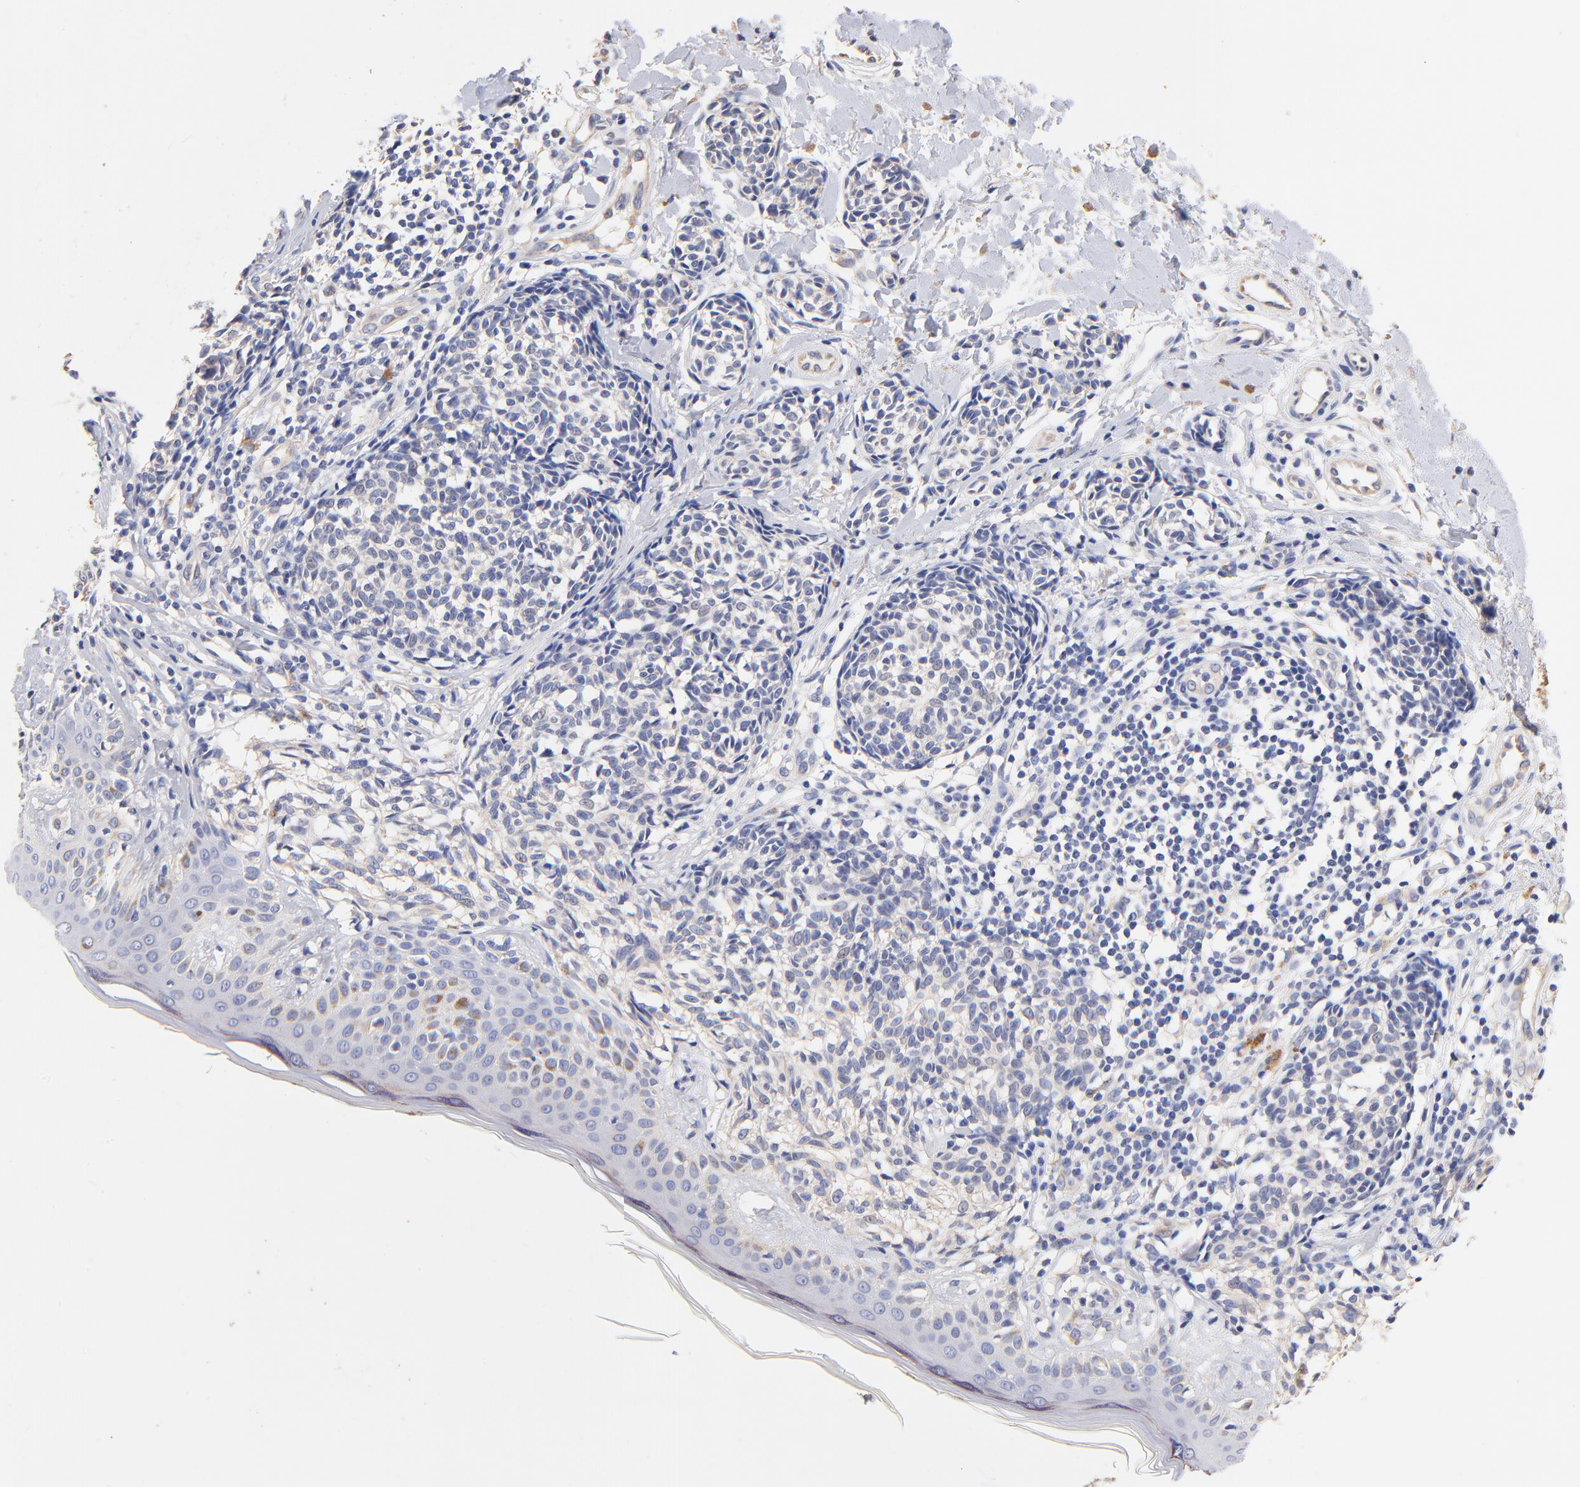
{"staining": {"intensity": "negative", "quantity": "none", "location": "none"}, "tissue": "melanoma", "cell_type": "Tumor cells", "image_type": "cancer", "snomed": [{"axis": "morphology", "description": "Malignant melanoma, NOS"}, {"axis": "topography", "description": "Skin"}], "caption": "Immunohistochemistry of human melanoma reveals no expression in tumor cells. Nuclei are stained in blue.", "gene": "HS3ST1", "patient": {"sex": "male", "age": 67}}